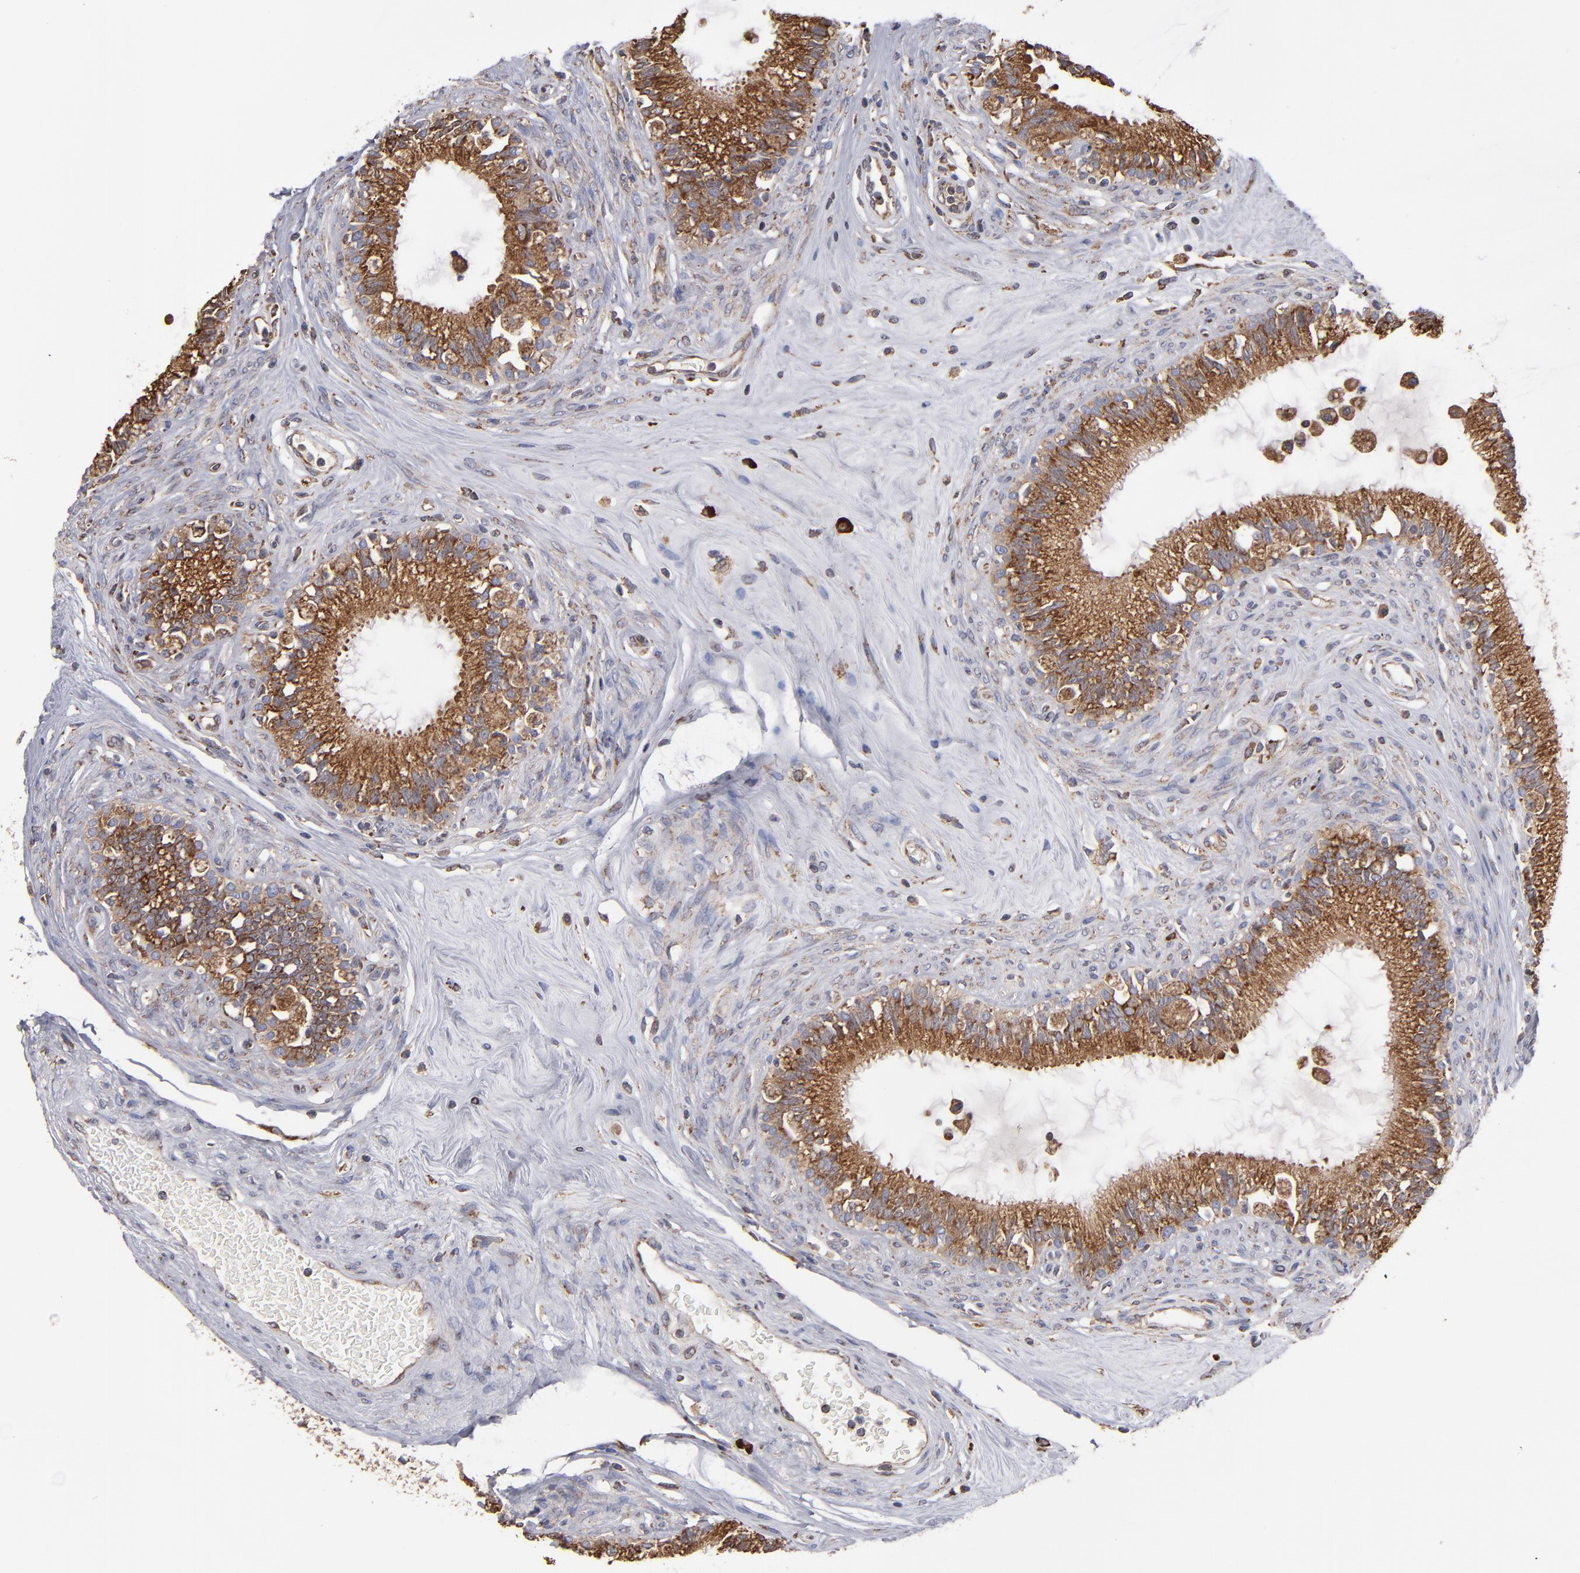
{"staining": {"intensity": "strong", "quantity": ">75%", "location": "cytoplasmic/membranous"}, "tissue": "epididymis", "cell_type": "Glandular cells", "image_type": "normal", "snomed": [{"axis": "morphology", "description": "Normal tissue, NOS"}, {"axis": "morphology", "description": "Inflammation, NOS"}, {"axis": "topography", "description": "Epididymis"}], "caption": "Immunohistochemical staining of normal epididymis displays high levels of strong cytoplasmic/membranous expression in about >75% of glandular cells. (Stains: DAB in brown, nuclei in blue, Microscopy: brightfield microscopy at high magnification).", "gene": "SND1", "patient": {"sex": "male", "age": 84}}